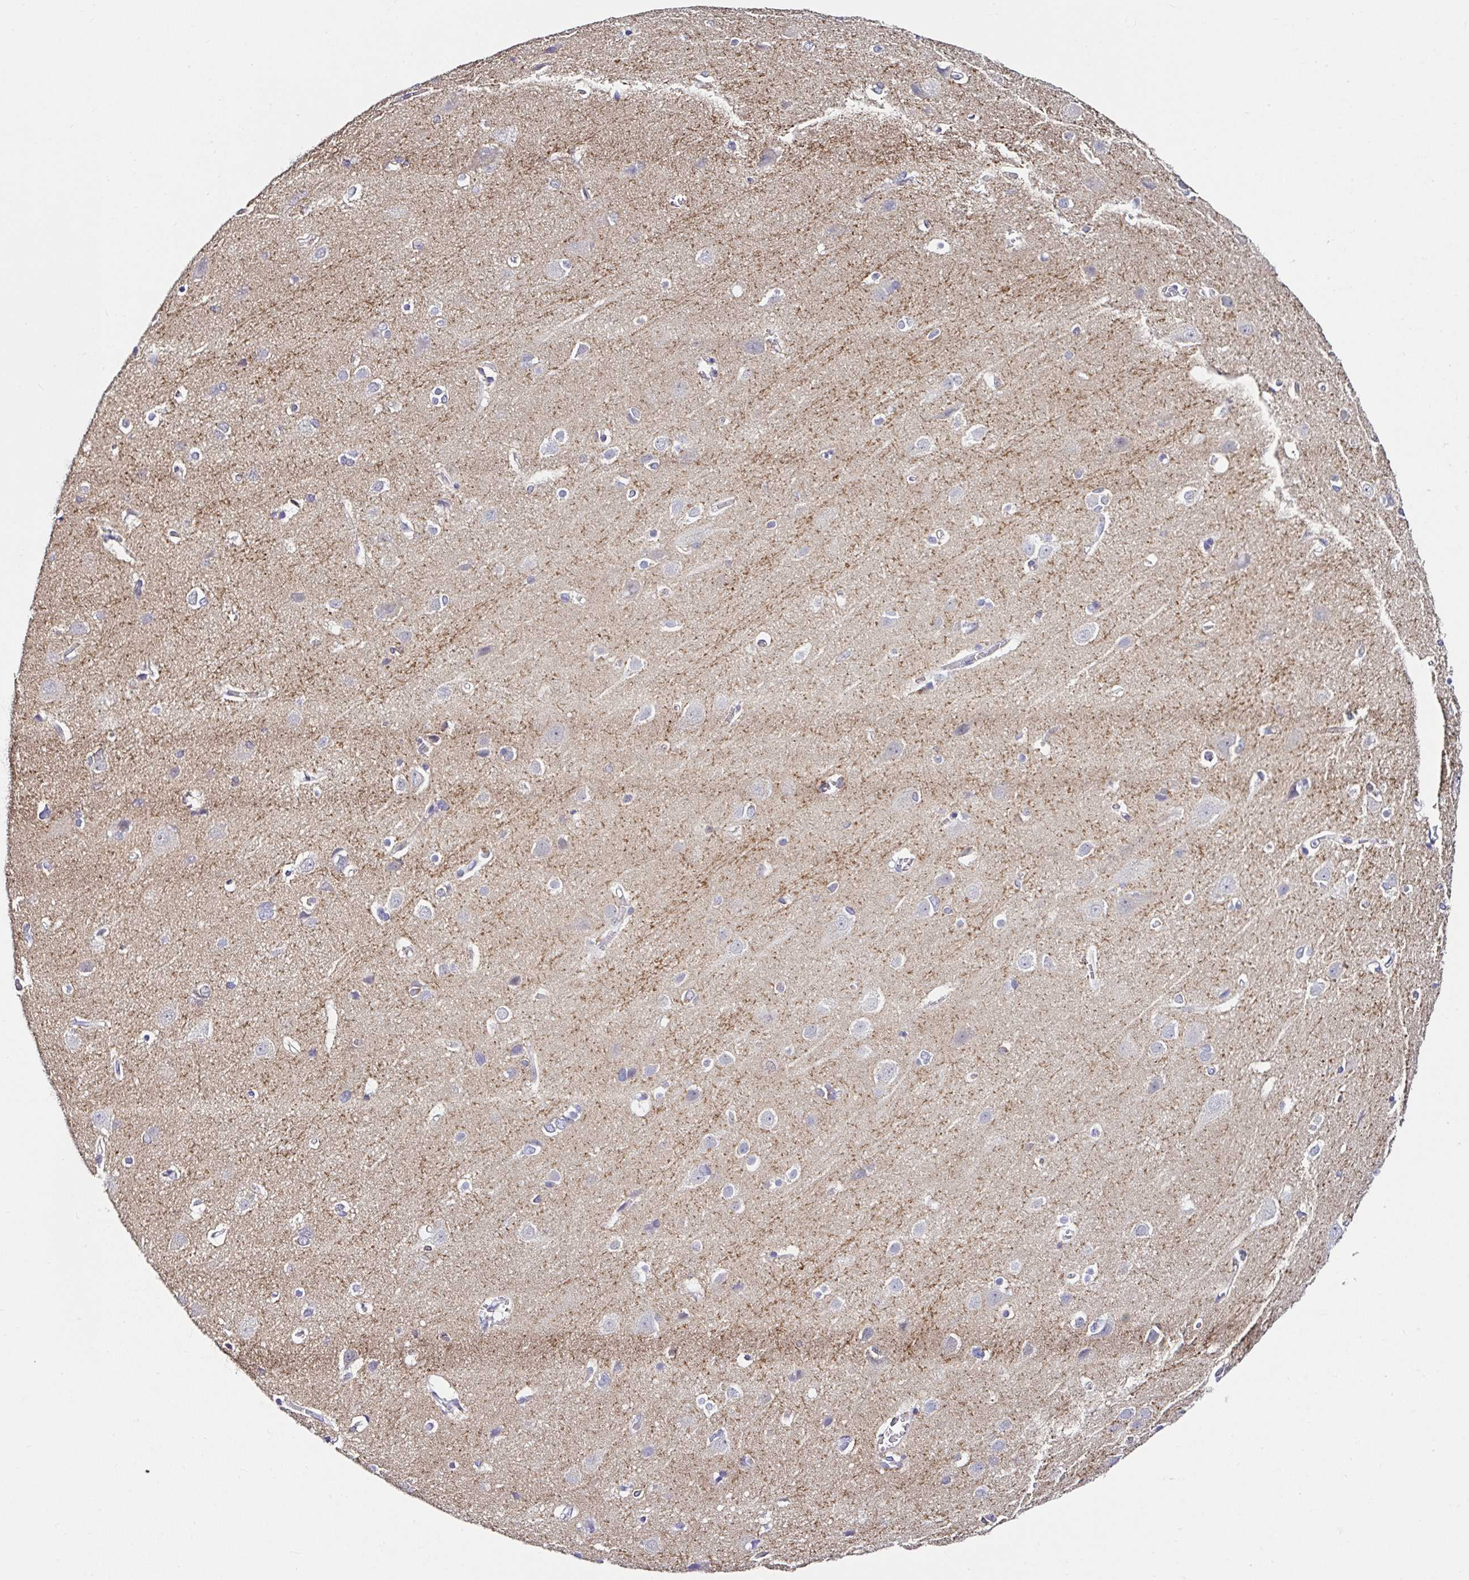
{"staining": {"intensity": "negative", "quantity": "none", "location": "none"}, "tissue": "cerebral cortex", "cell_type": "Endothelial cells", "image_type": "normal", "snomed": [{"axis": "morphology", "description": "Normal tissue, NOS"}, {"axis": "topography", "description": "Cerebral cortex"}], "caption": "IHC micrograph of benign cerebral cortex: cerebral cortex stained with DAB exhibits no significant protein expression in endothelial cells.", "gene": "UGT3A1", "patient": {"sex": "male", "age": 37}}